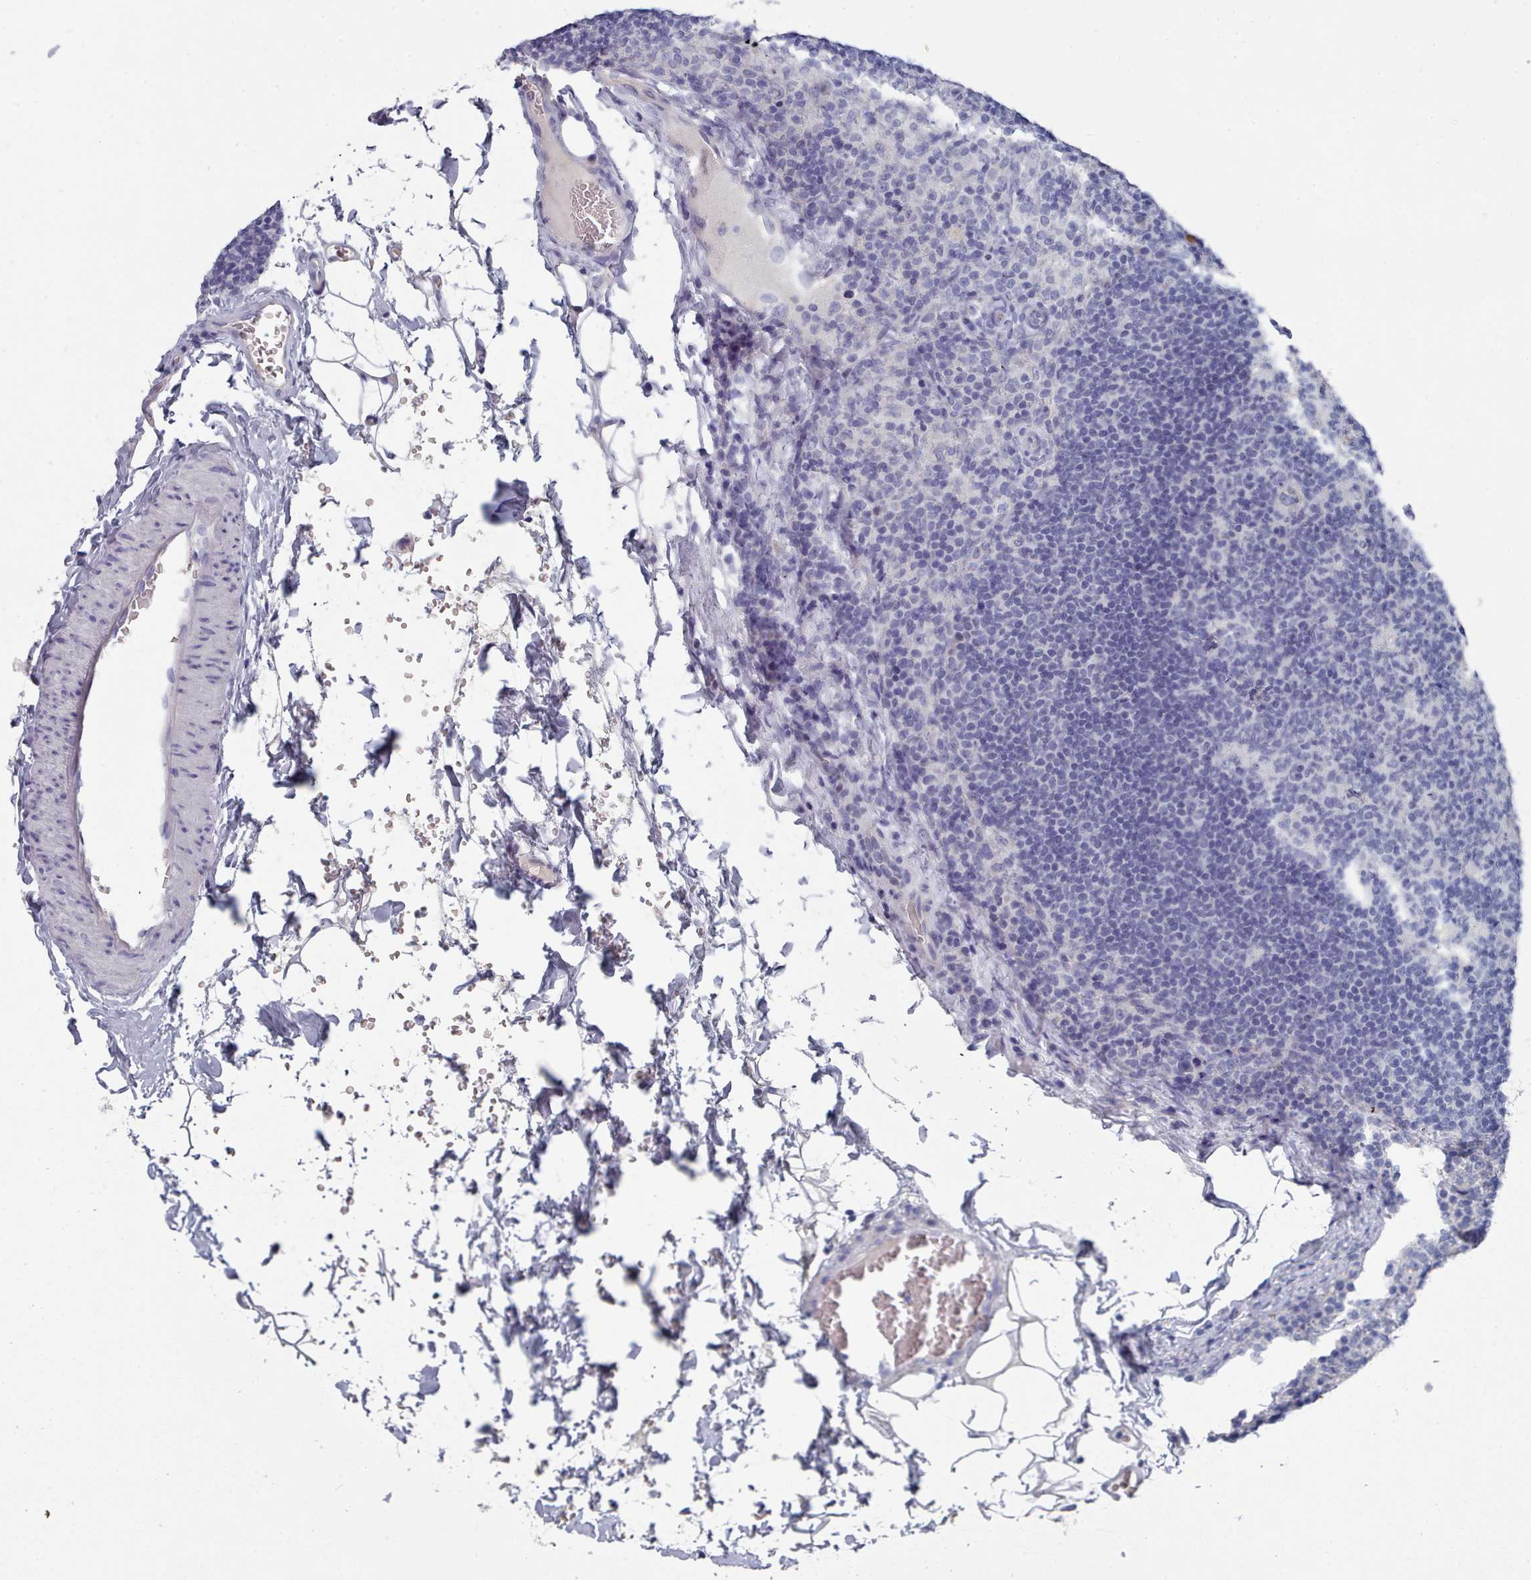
{"staining": {"intensity": "negative", "quantity": "none", "location": "none"}, "tissue": "lymph node", "cell_type": "Germinal center cells", "image_type": "normal", "snomed": [{"axis": "morphology", "description": "Normal tissue, NOS"}, {"axis": "topography", "description": "Lymph node"}], "caption": "DAB (3,3'-diaminobenzidine) immunohistochemical staining of normal human lymph node displays no significant positivity in germinal center cells. Brightfield microscopy of immunohistochemistry (IHC) stained with DAB (brown) and hematoxylin (blue), captured at high magnification.", "gene": "ACAD11", "patient": {"sex": "female", "age": 31}}